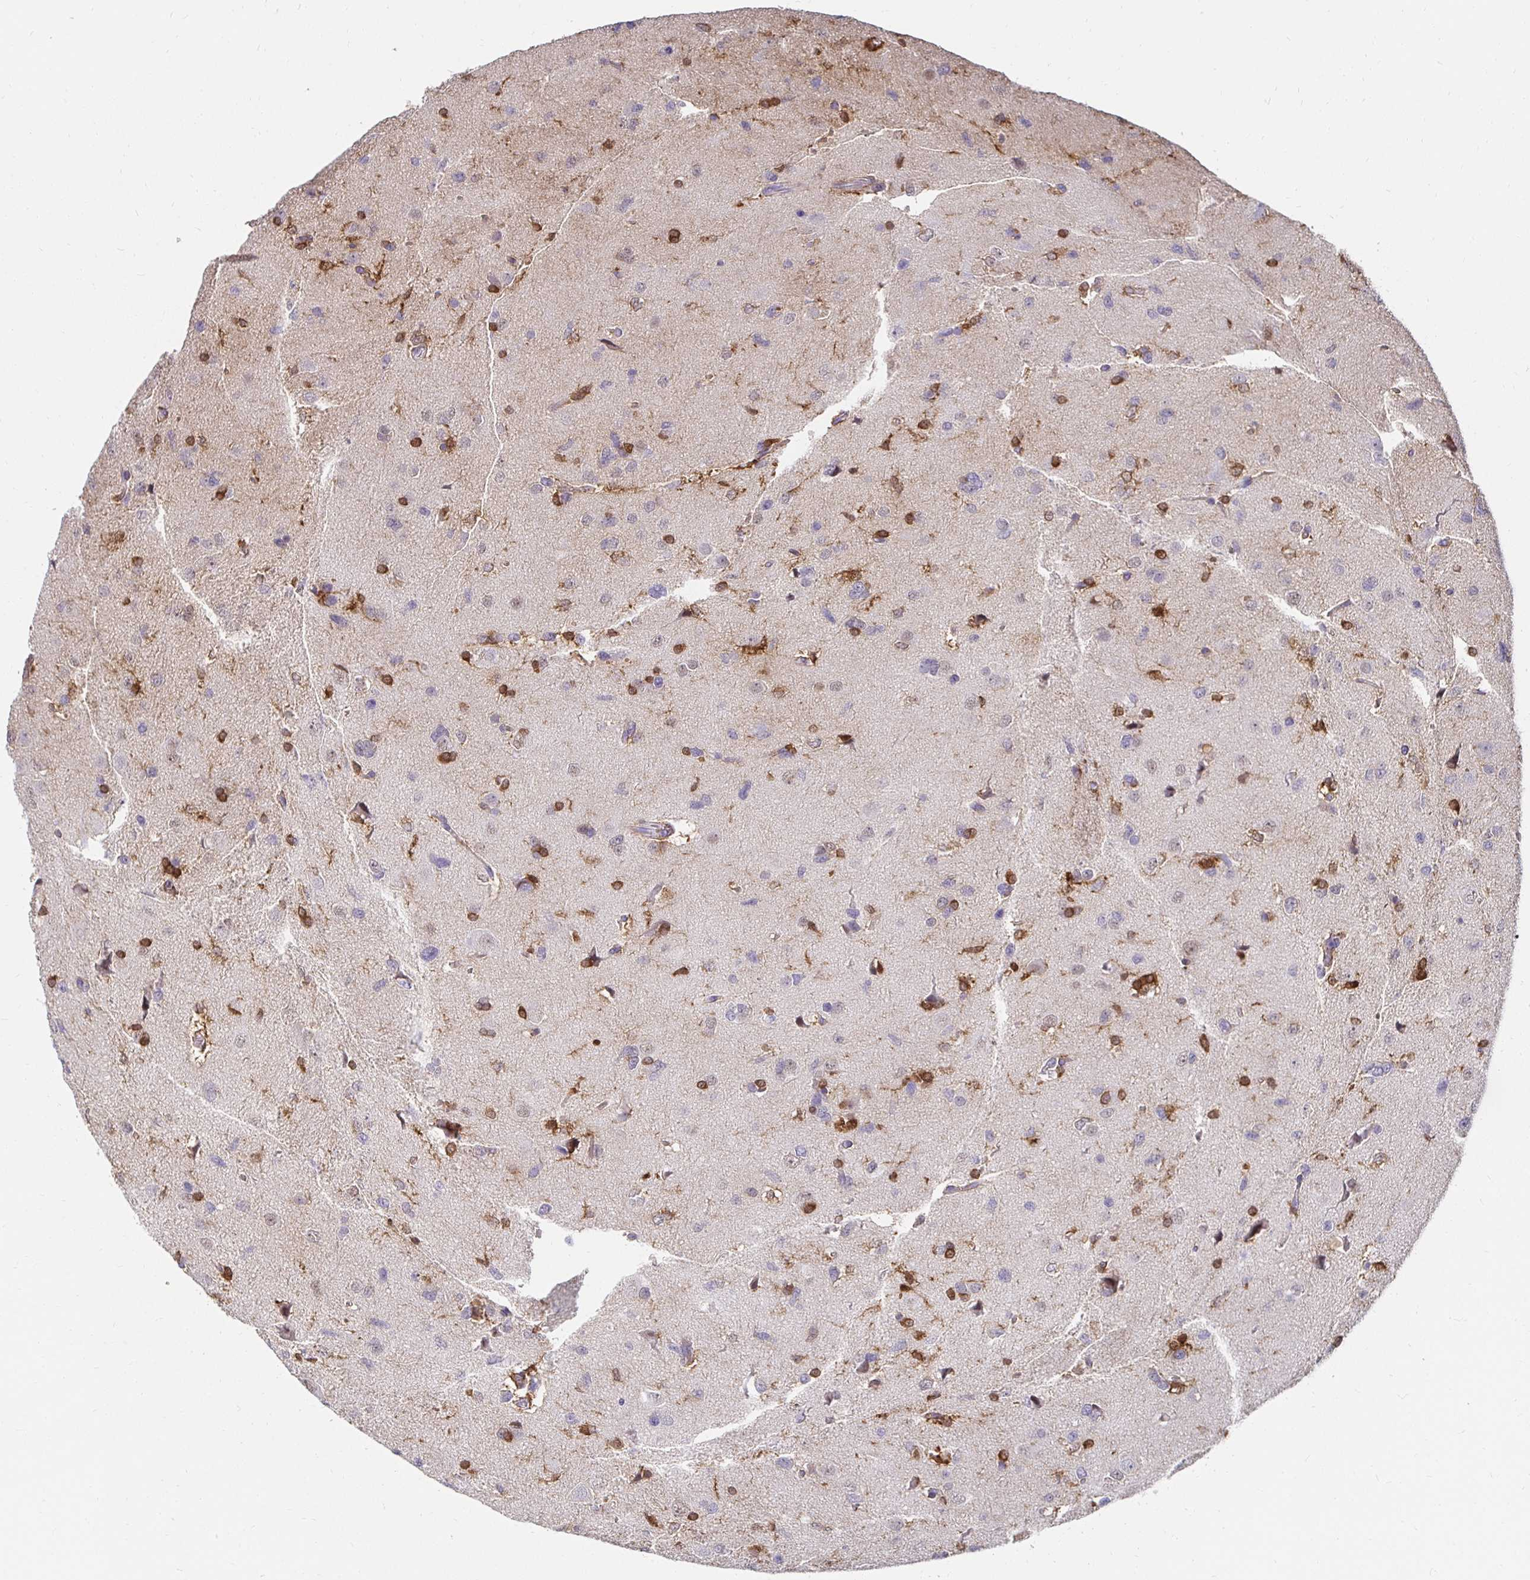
{"staining": {"intensity": "strong", "quantity": "<25%", "location": "cytoplasmic/membranous"}, "tissue": "glioma", "cell_type": "Tumor cells", "image_type": "cancer", "snomed": [{"axis": "morphology", "description": "Glioma, malignant, Low grade"}, {"axis": "topography", "description": "Brain"}], "caption": "This micrograph exhibits glioma stained with immunohistochemistry to label a protein in brown. The cytoplasmic/membranous of tumor cells show strong positivity for the protein. Nuclei are counter-stained blue.", "gene": "PADI2", "patient": {"sex": "female", "age": 55}}